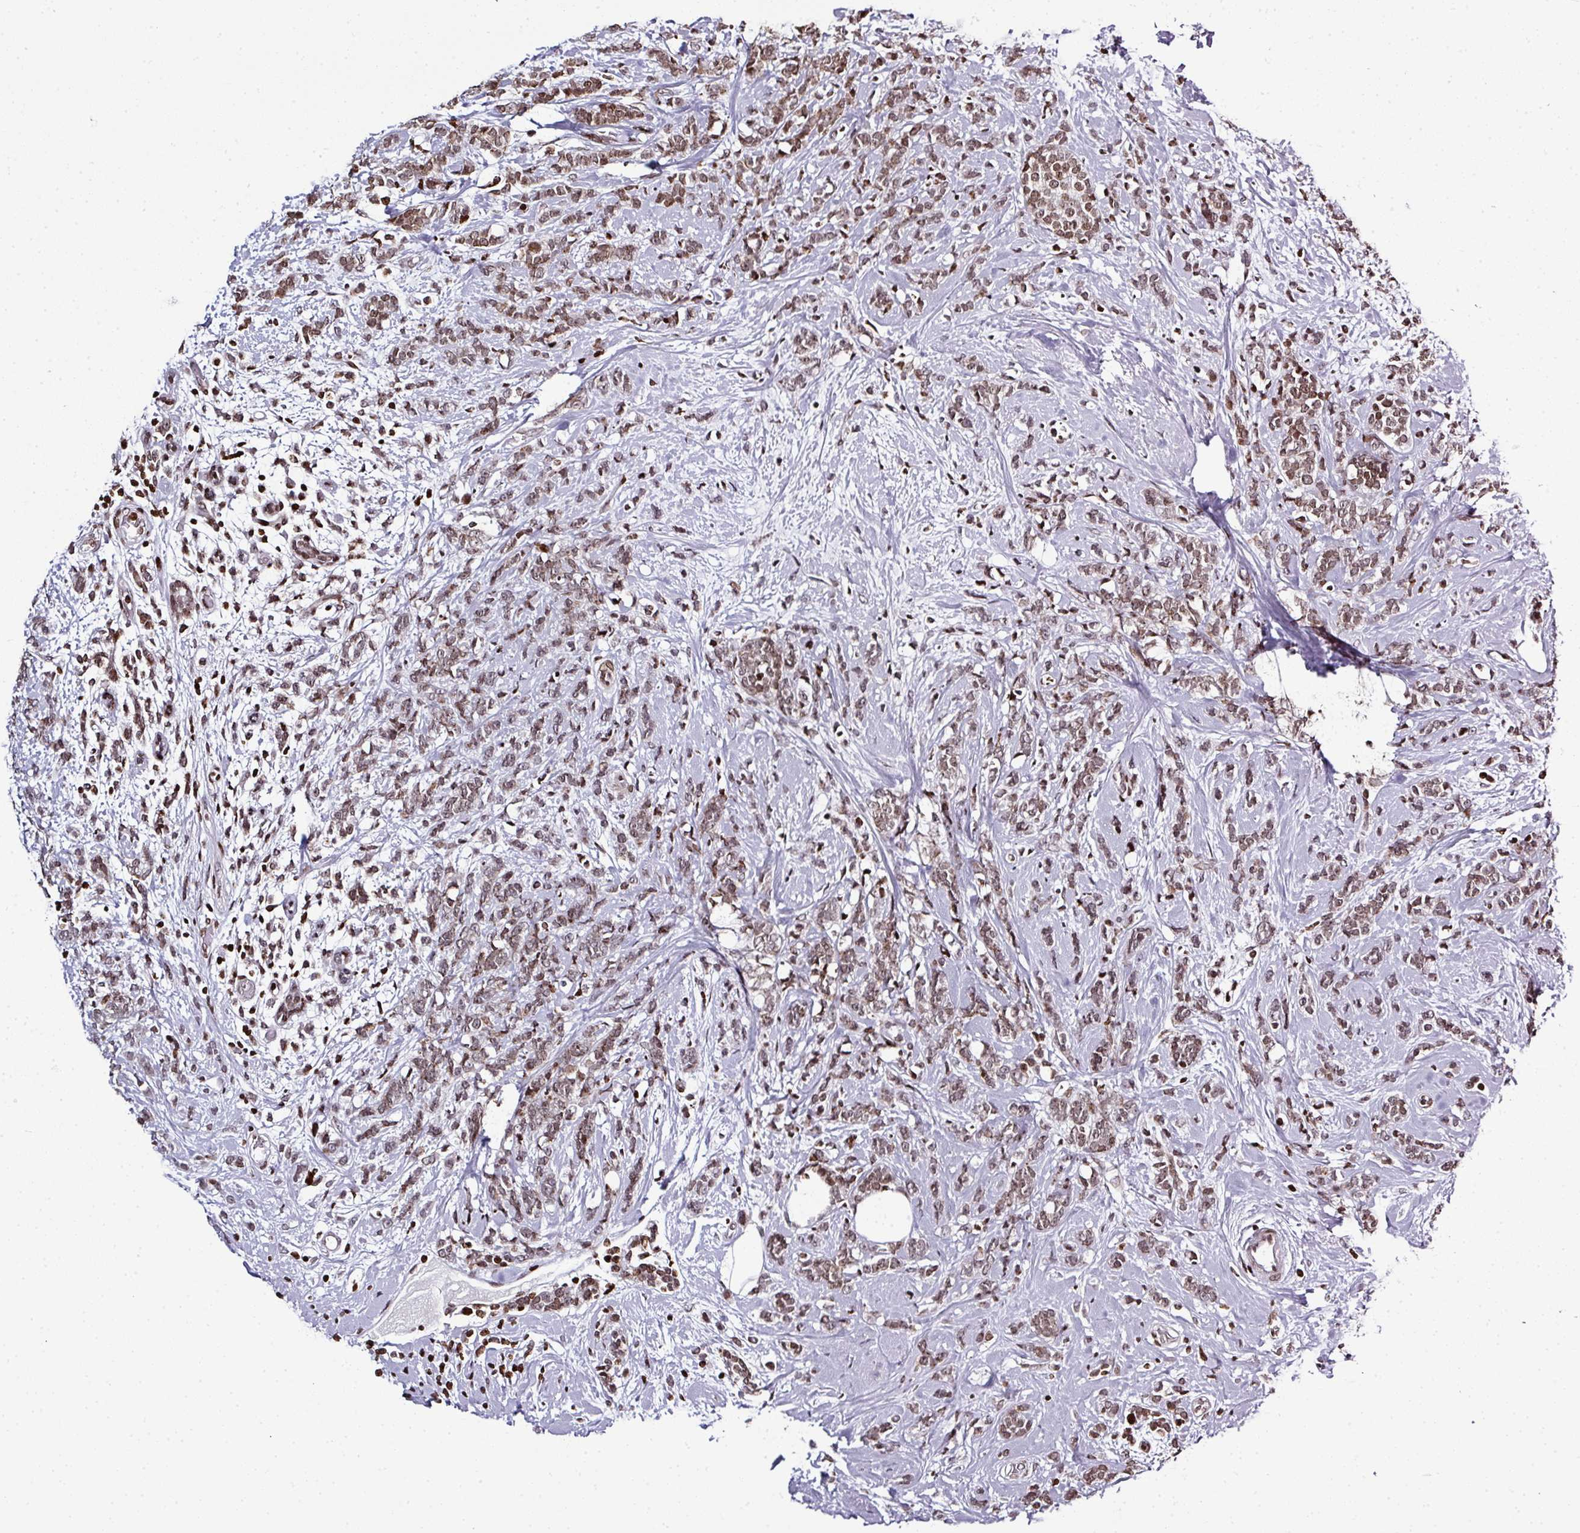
{"staining": {"intensity": "weak", "quantity": ">75%", "location": "nuclear"}, "tissue": "breast cancer", "cell_type": "Tumor cells", "image_type": "cancer", "snomed": [{"axis": "morphology", "description": "Lobular carcinoma"}, {"axis": "topography", "description": "Breast"}], "caption": "Protein expression analysis of lobular carcinoma (breast) shows weak nuclear positivity in about >75% of tumor cells.", "gene": "RASL11A", "patient": {"sex": "female", "age": 58}}